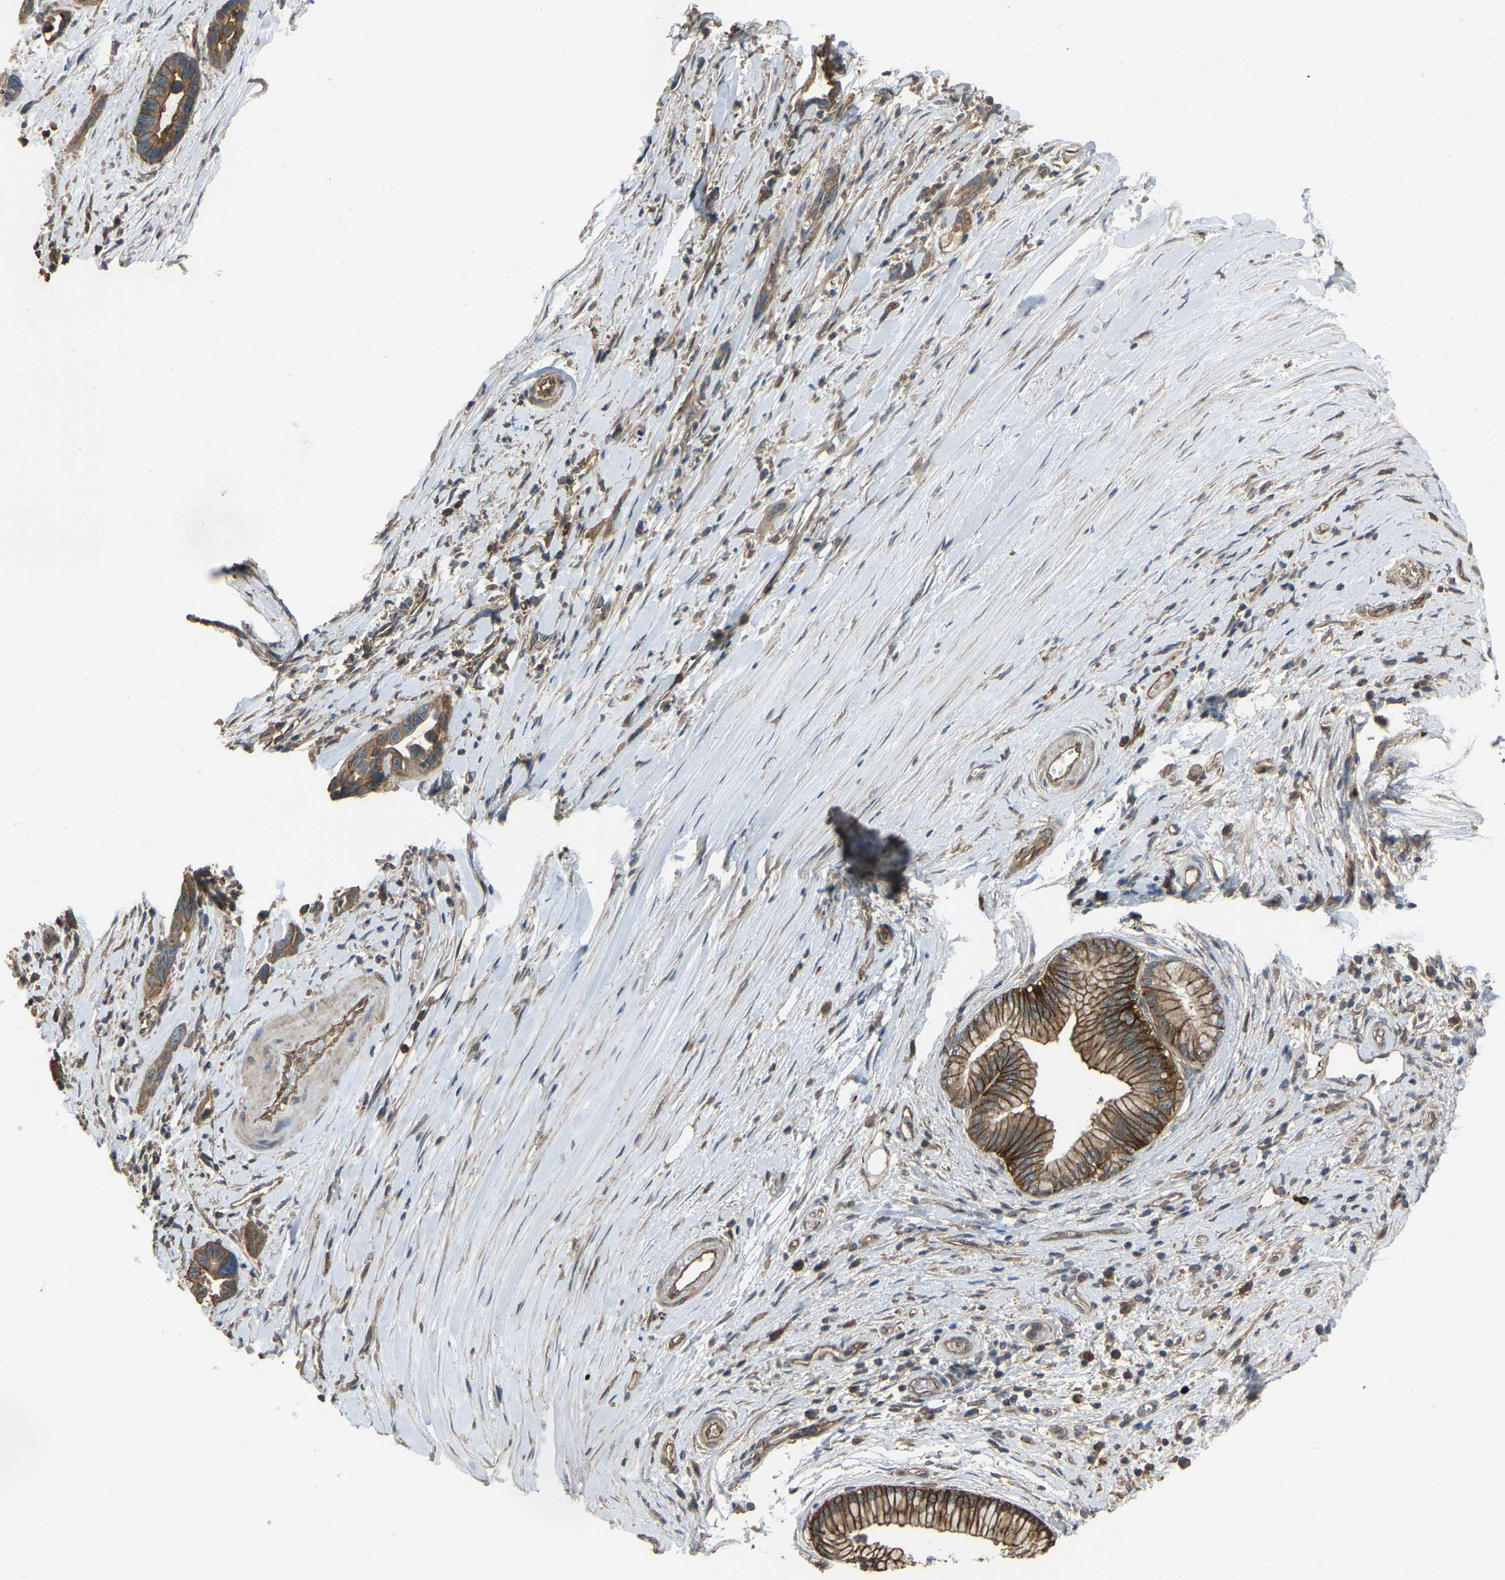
{"staining": {"intensity": "moderate", "quantity": ">75%", "location": "cytoplasmic/membranous"}, "tissue": "pancreatic cancer", "cell_type": "Tumor cells", "image_type": "cancer", "snomed": [{"axis": "morphology", "description": "Adenocarcinoma, NOS"}, {"axis": "topography", "description": "Pancreas"}], "caption": "This micrograph demonstrates immunohistochemistry (IHC) staining of human pancreatic adenocarcinoma, with medium moderate cytoplasmic/membranous staining in about >75% of tumor cells.", "gene": "SLC4A2", "patient": {"sex": "female", "age": 70}}